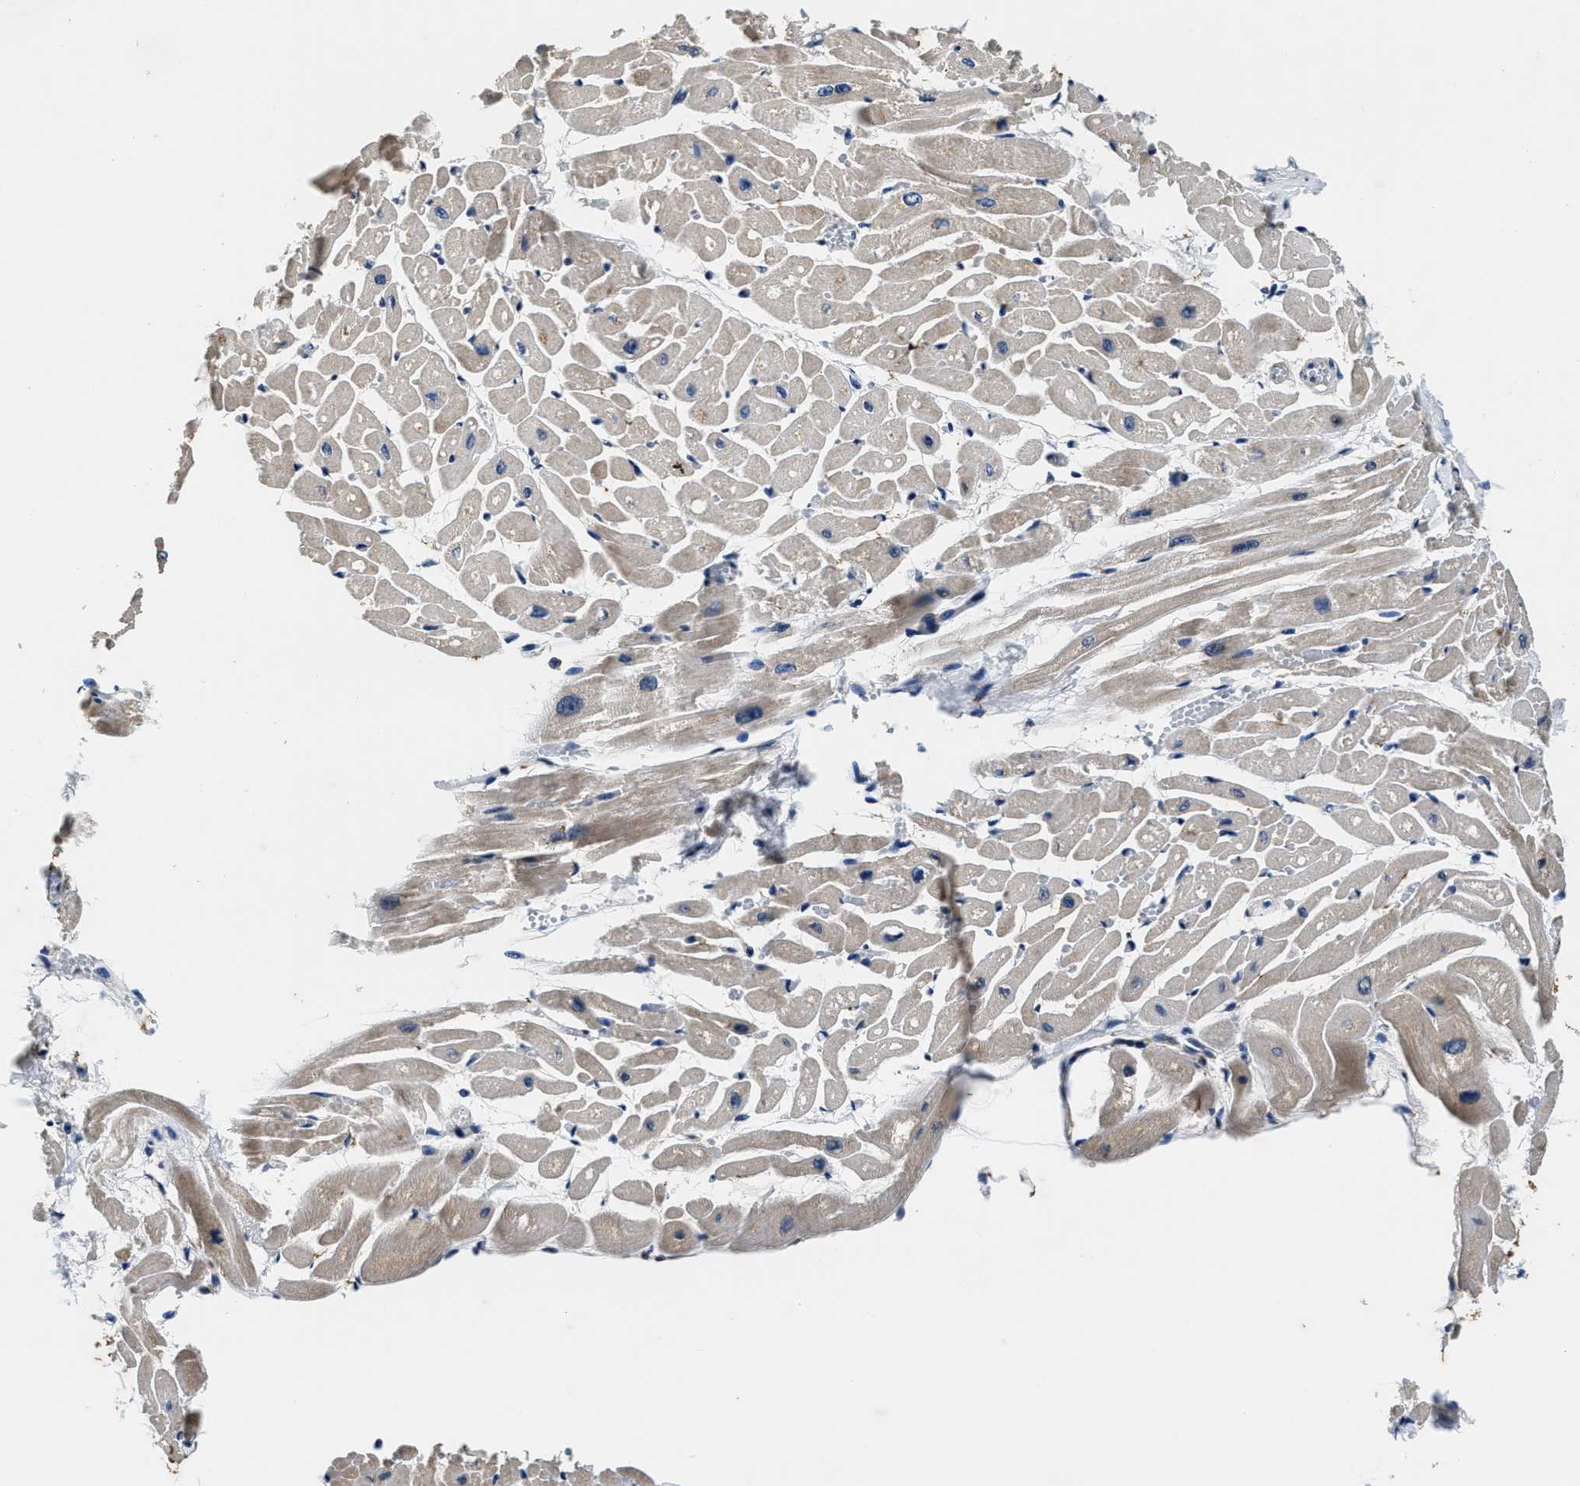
{"staining": {"intensity": "weak", "quantity": ">75%", "location": "cytoplasmic/membranous"}, "tissue": "heart muscle", "cell_type": "Cardiomyocytes", "image_type": "normal", "snomed": [{"axis": "morphology", "description": "Normal tissue, NOS"}, {"axis": "topography", "description": "Heart"}], "caption": "A photomicrograph of human heart muscle stained for a protein exhibits weak cytoplasmic/membranous brown staining in cardiomyocytes.", "gene": "PI4KB", "patient": {"sex": "male", "age": 45}}